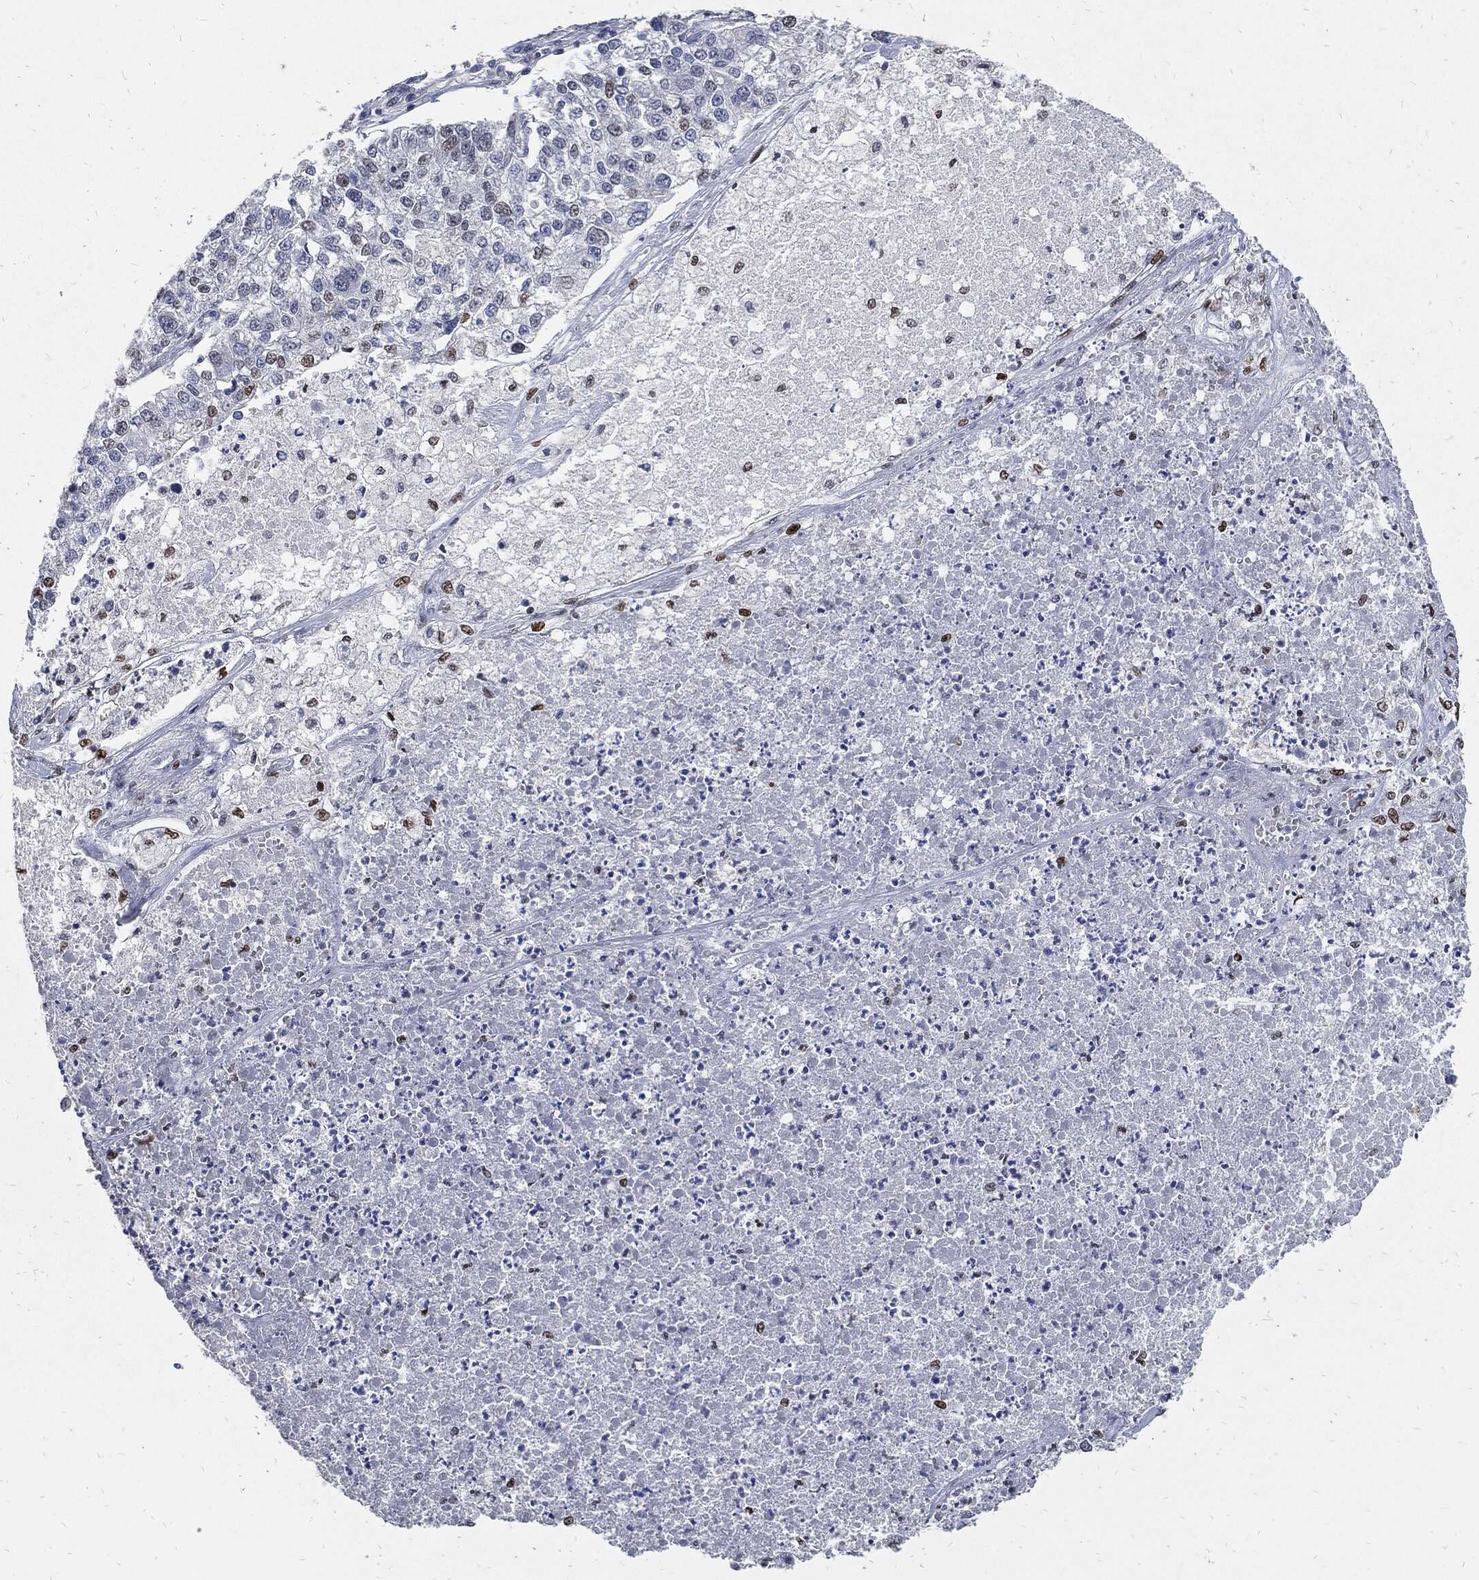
{"staining": {"intensity": "moderate", "quantity": "<25%", "location": "nuclear"}, "tissue": "lung cancer", "cell_type": "Tumor cells", "image_type": "cancer", "snomed": [{"axis": "morphology", "description": "Adenocarcinoma, NOS"}, {"axis": "topography", "description": "Lung"}], "caption": "Lung cancer (adenocarcinoma) stained for a protein (brown) shows moderate nuclear positive positivity in approximately <25% of tumor cells.", "gene": "JUN", "patient": {"sex": "male", "age": 49}}